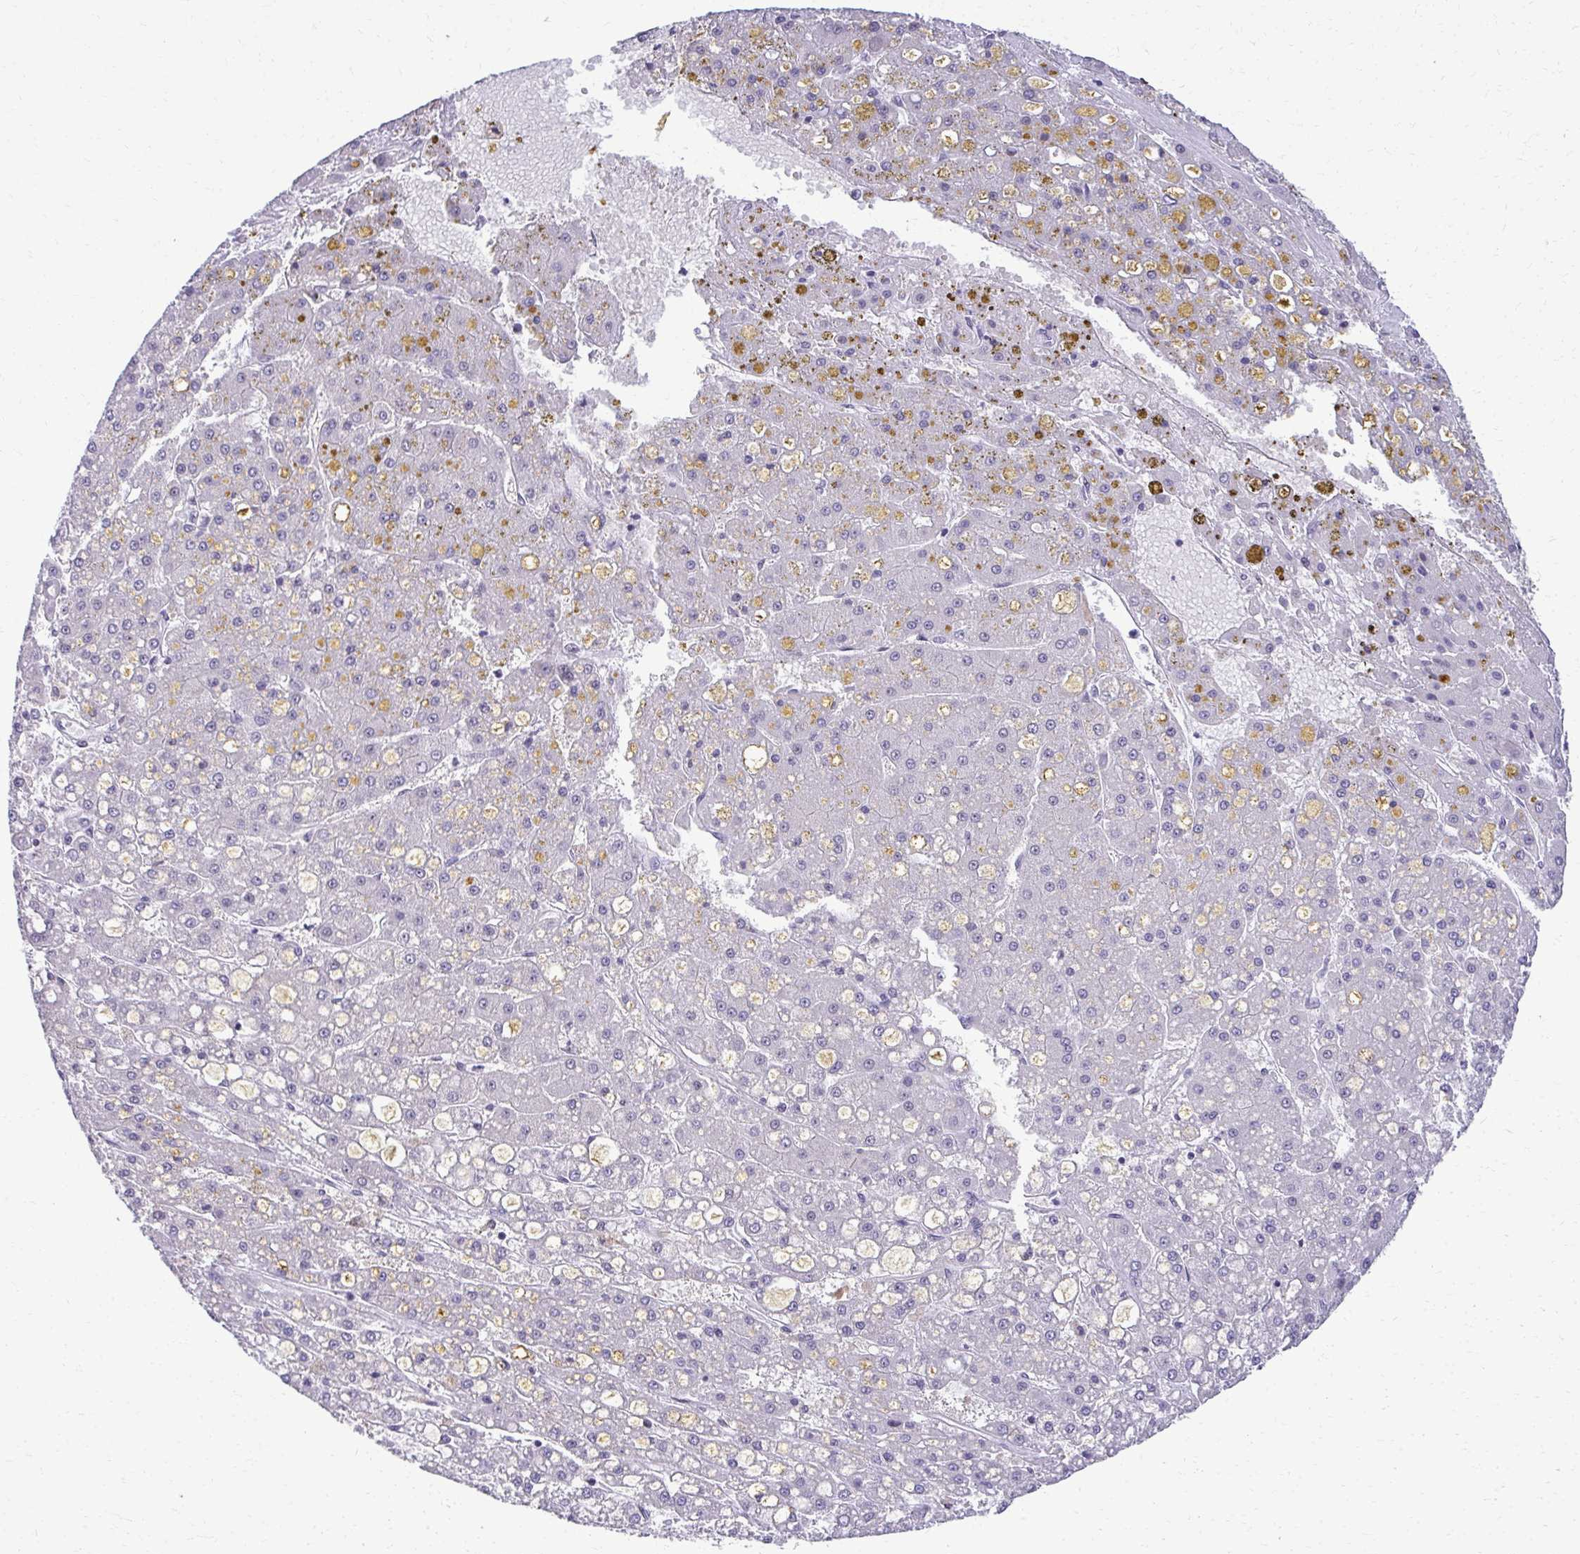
{"staining": {"intensity": "negative", "quantity": "none", "location": "none"}, "tissue": "liver cancer", "cell_type": "Tumor cells", "image_type": "cancer", "snomed": [{"axis": "morphology", "description": "Carcinoma, Hepatocellular, NOS"}, {"axis": "topography", "description": "Liver"}], "caption": "IHC histopathology image of liver cancer stained for a protein (brown), which demonstrates no positivity in tumor cells.", "gene": "PELP1", "patient": {"sex": "male", "age": 67}}